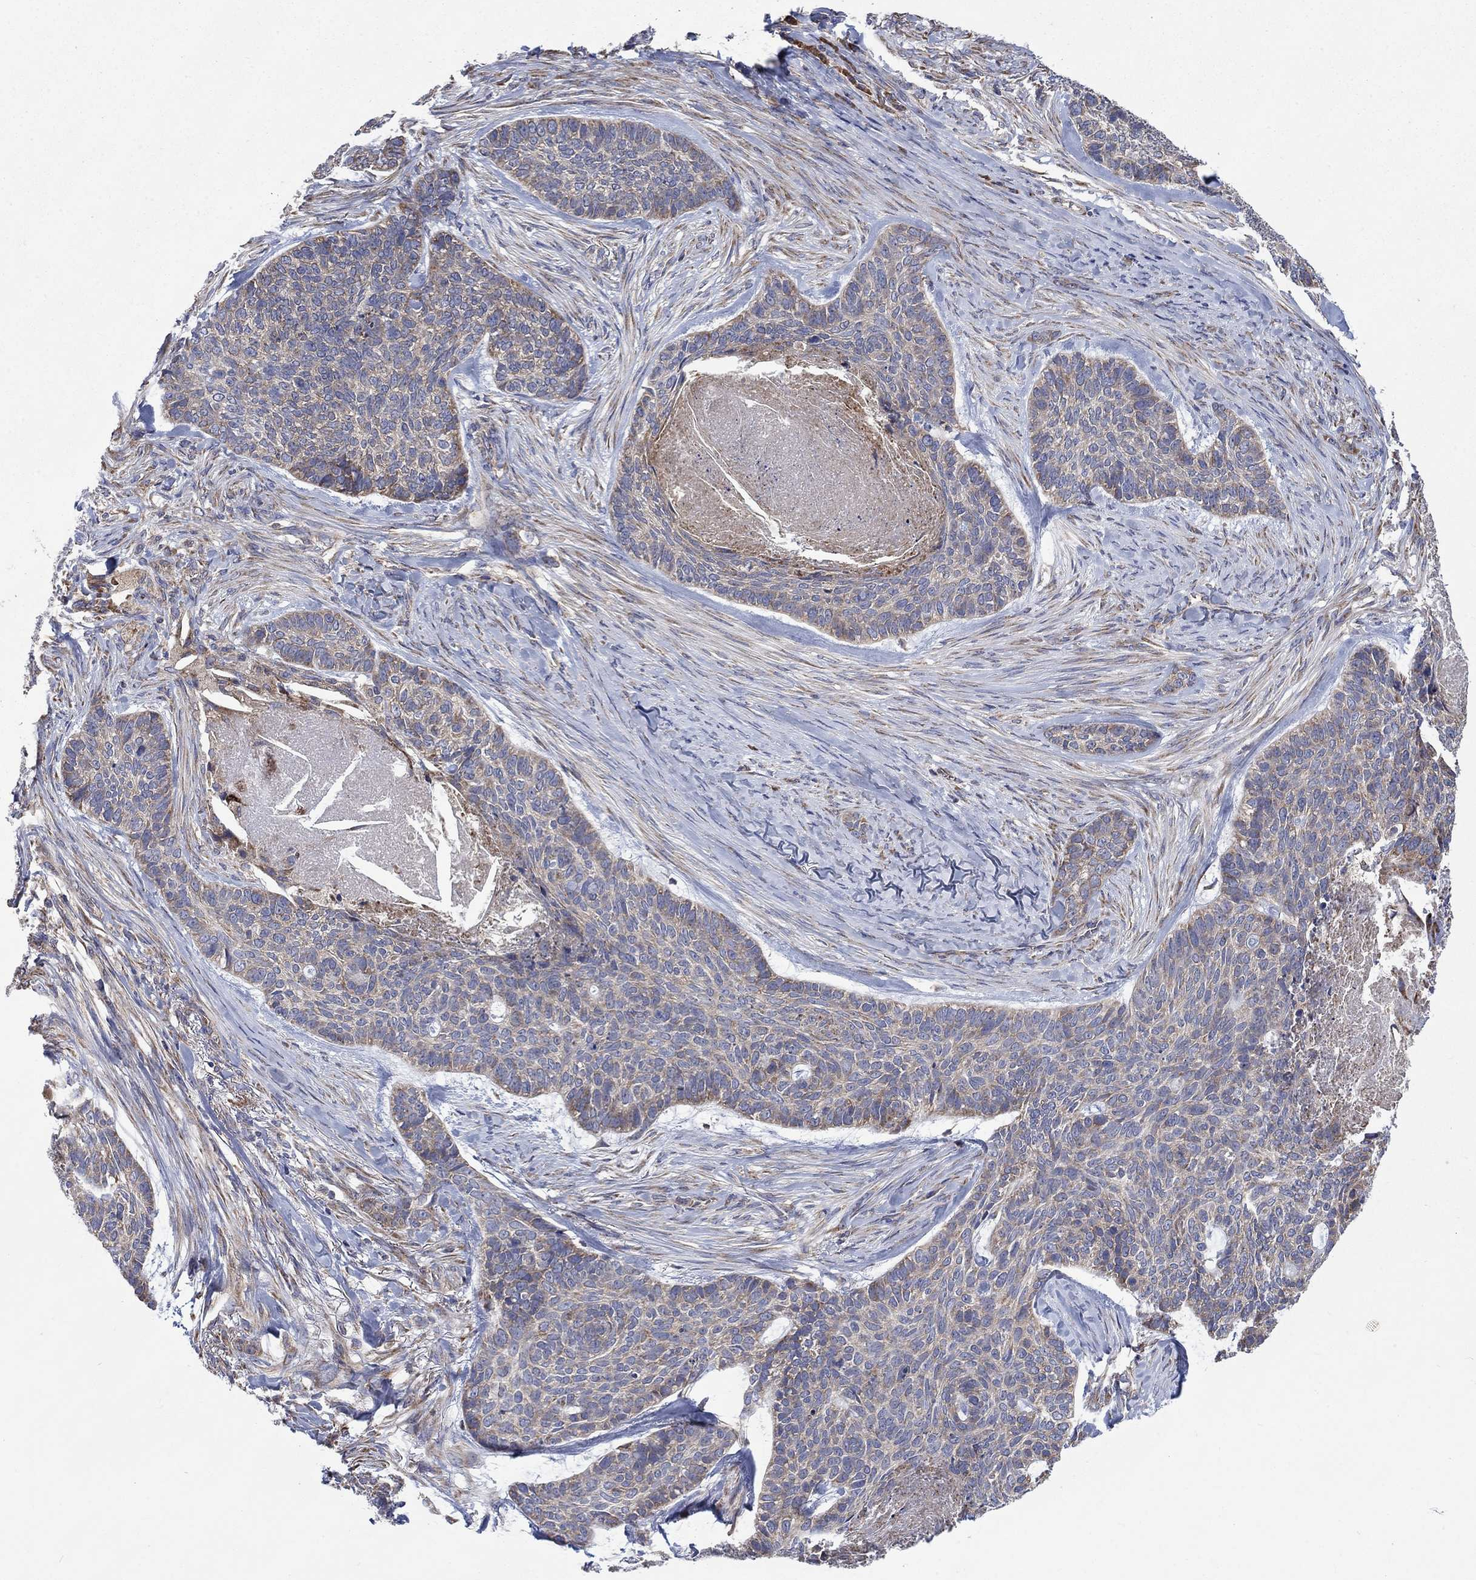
{"staining": {"intensity": "weak", "quantity": "25%-75%", "location": "cytoplasmic/membranous"}, "tissue": "skin cancer", "cell_type": "Tumor cells", "image_type": "cancer", "snomed": [{"axis": "morphology", "description": "Basal cell carcinoma"}, {"axis": "topography", "description": "Skin"}], "caption": "A brown stain labels weak cytoplasmic/membranous expression of a protein in basal cell carcinoma (skin) tumor cells.", "gene": "RPLP0", "patient": {"sex": "female", "age": 69}}